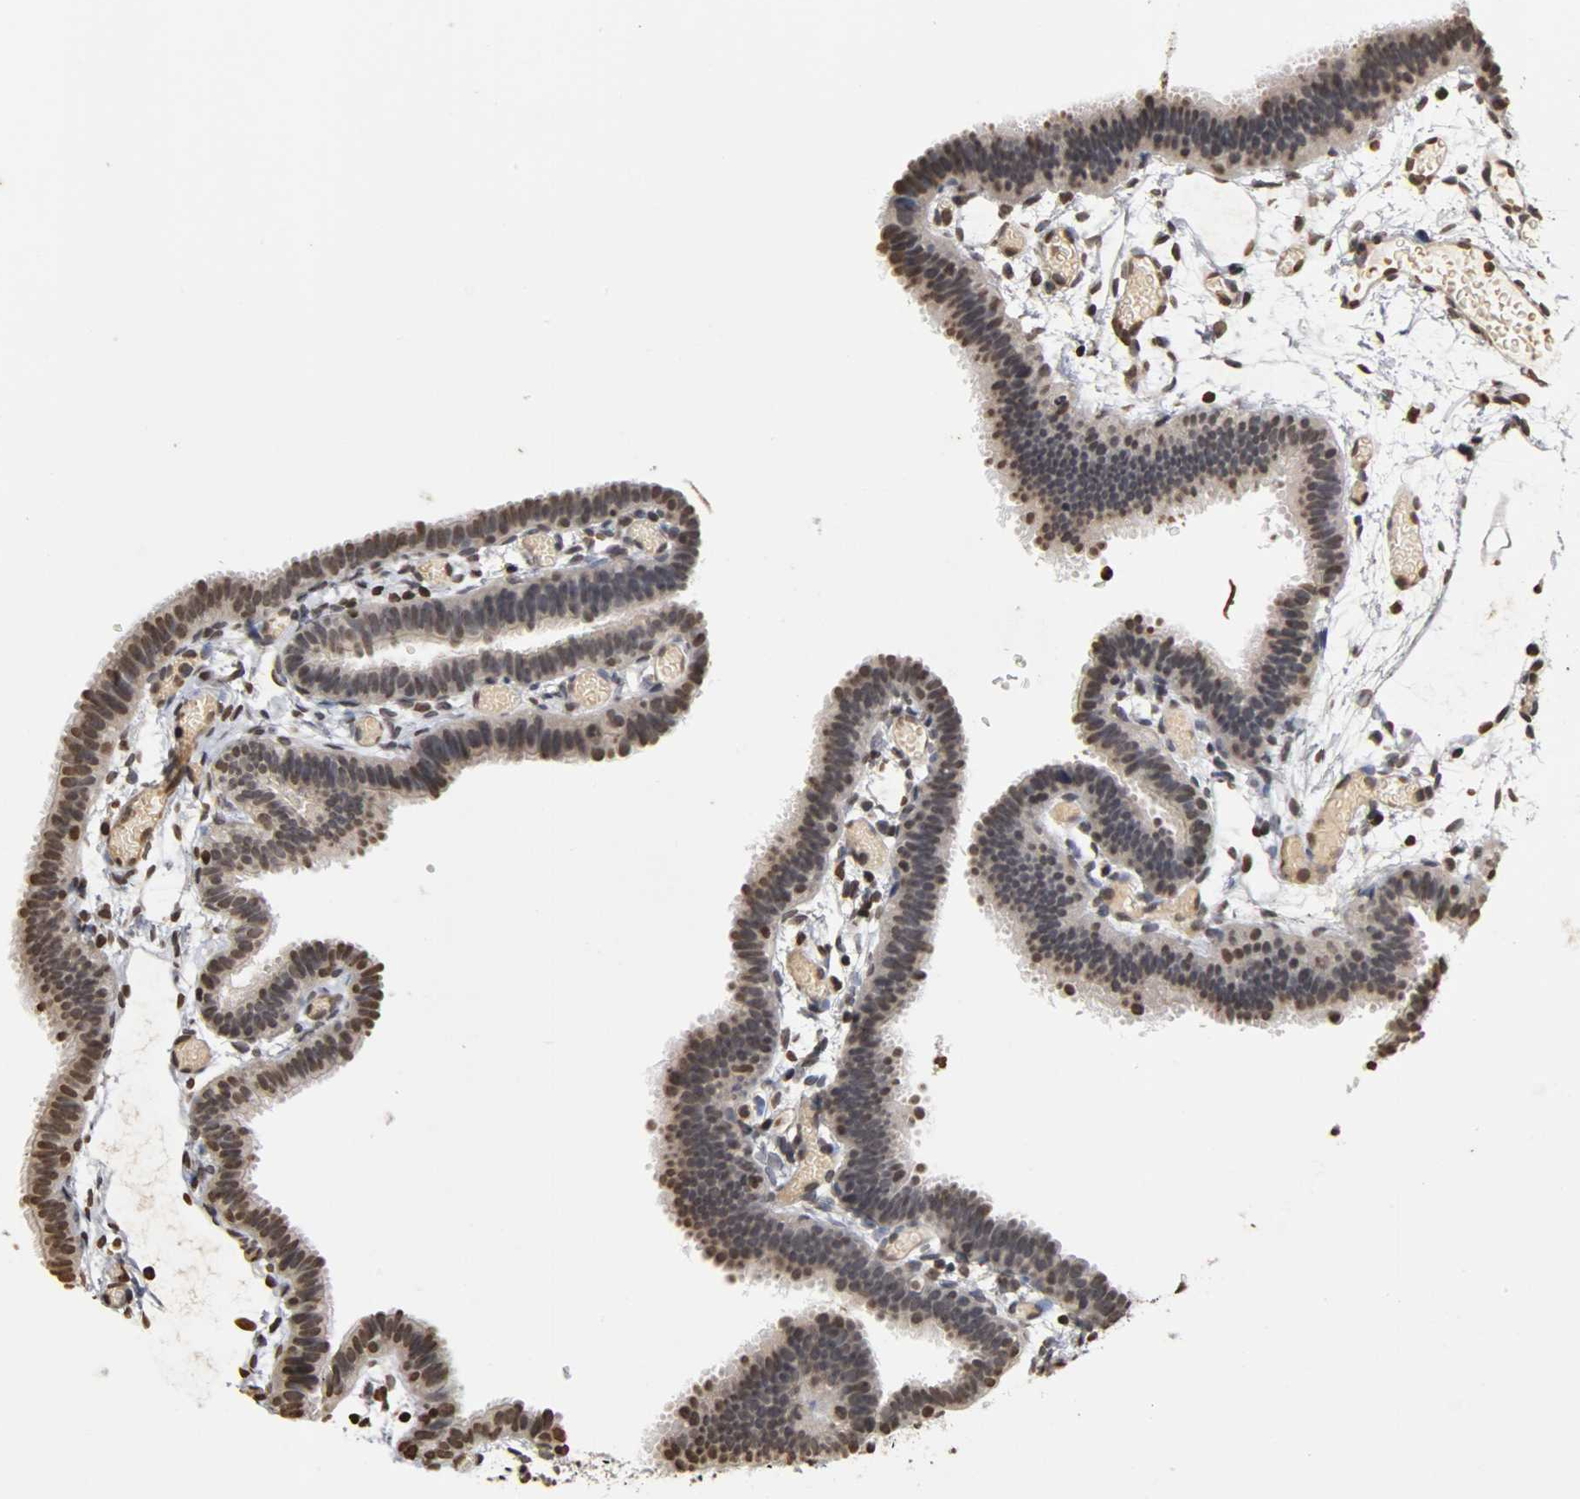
{"staining": {"intensity": "moderate", "quantity": "25%-75%", "location": "nuclear"}, "tissue": "fallopian tube", "cell_type": "Glandular cells", "image_type": "normal", "snomed": [{"axis": "morphology", "description": "Normal tissue, NOS"}, {"axis": "topography", "description": "Fallopian tube"}], "caption": "Moderate nuclear protein positivity is identified in about 25%-75% of glandular cells in fallopian tube.", "gene": "ERCC2", "patient": {"sex": "female", "age": 29}}